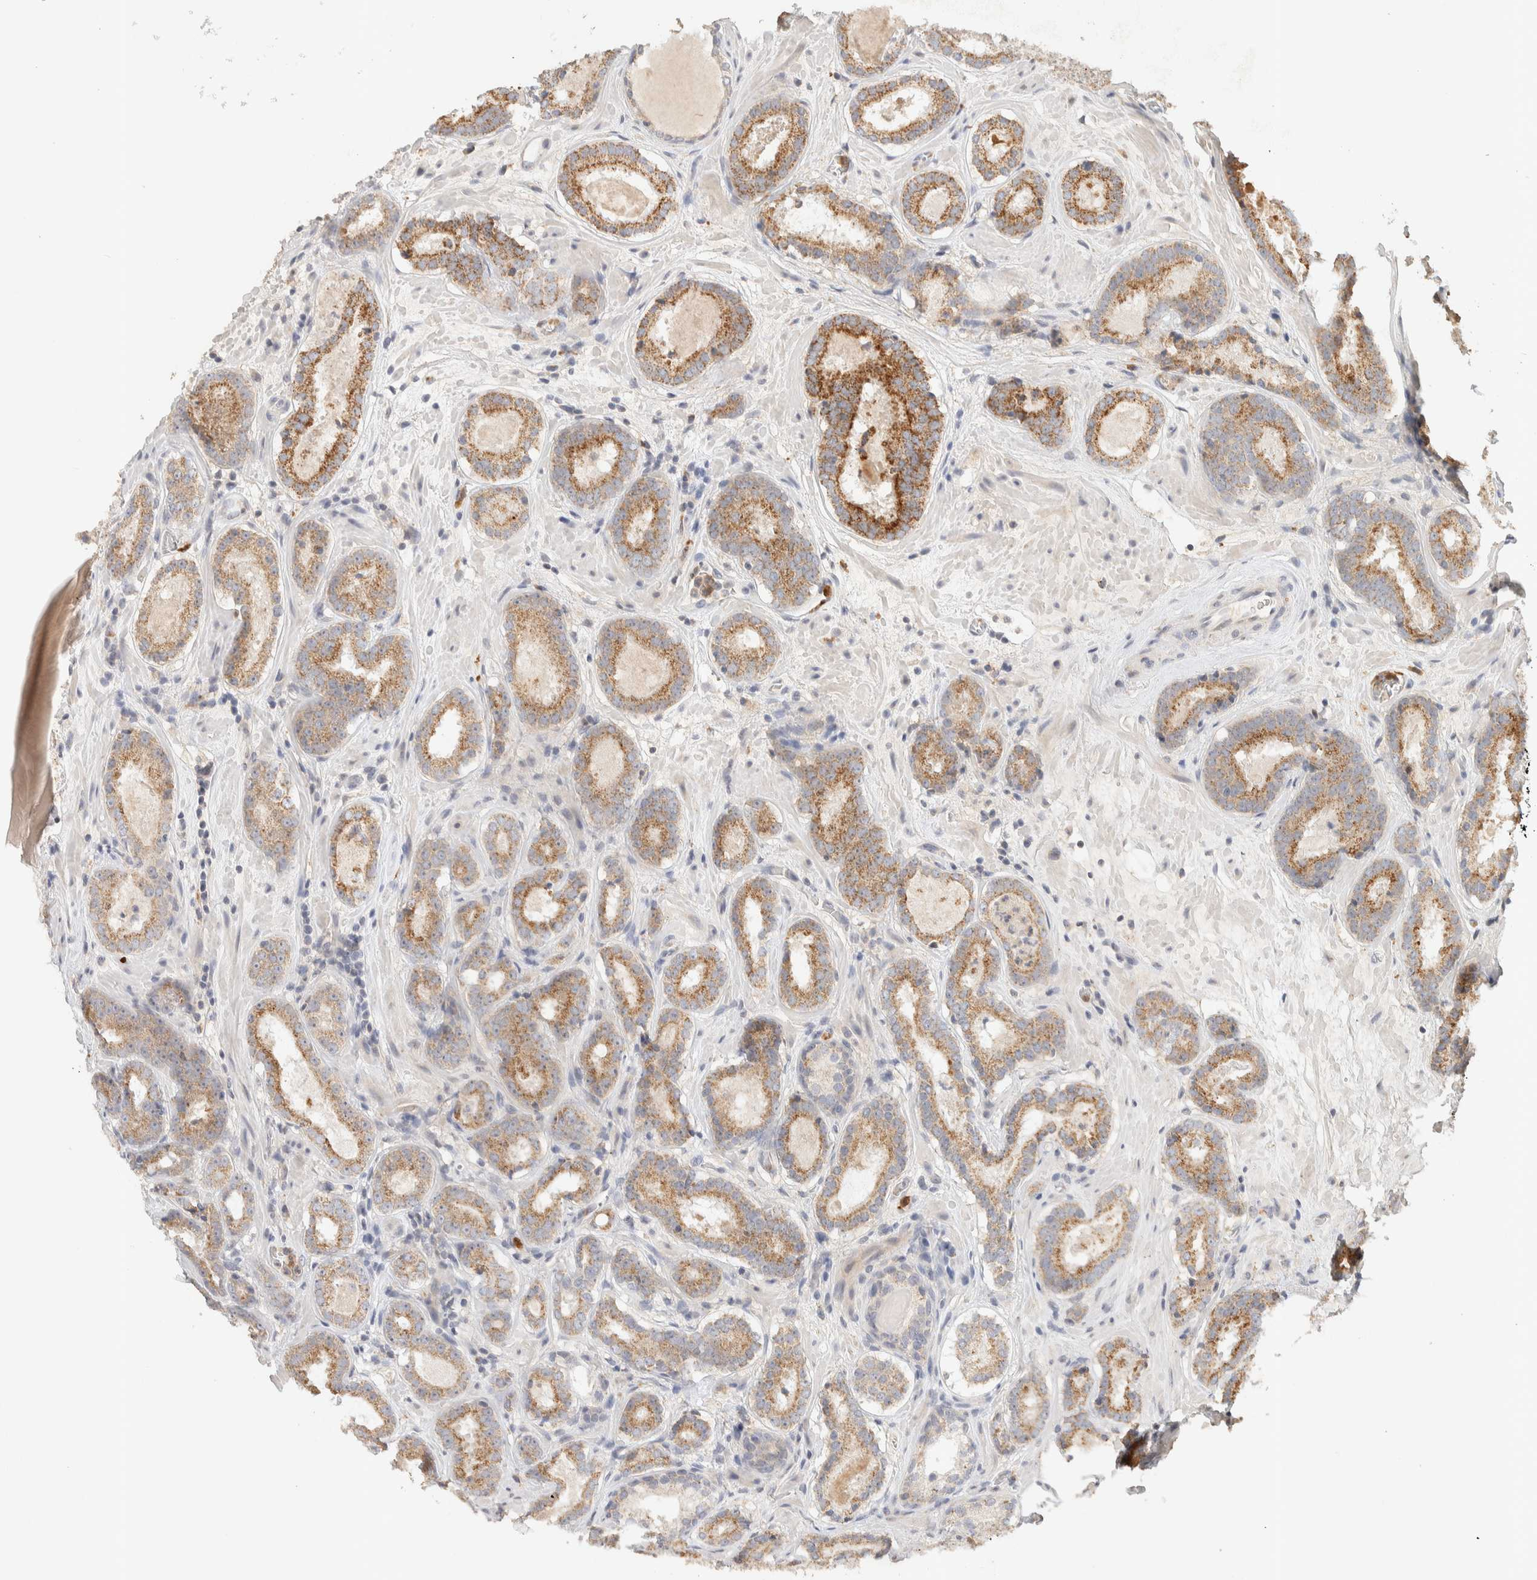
{"staining": {"intensity": "moderate", "quantity": "25%-75%", "location": "cytoplasmic/membranous"}, "tissue": "prostate cancer", "cell_type": "Tumor cells", "image_type": "cancer", "snomed": [{"axis": "morphology", "description": "Adenocarcinoma, Low grade"}, {"axis": "topography", "description": "Prostate"}], "caption": "This photomicrograph shows immunohistochemistry staining of human prostate cancer, with medium moderate cytoplasmic/membranous expression in approximately 25%-75% of tumor cells.", "gene": "ITPA", "patient": {"sex": "male", "age": 69}}